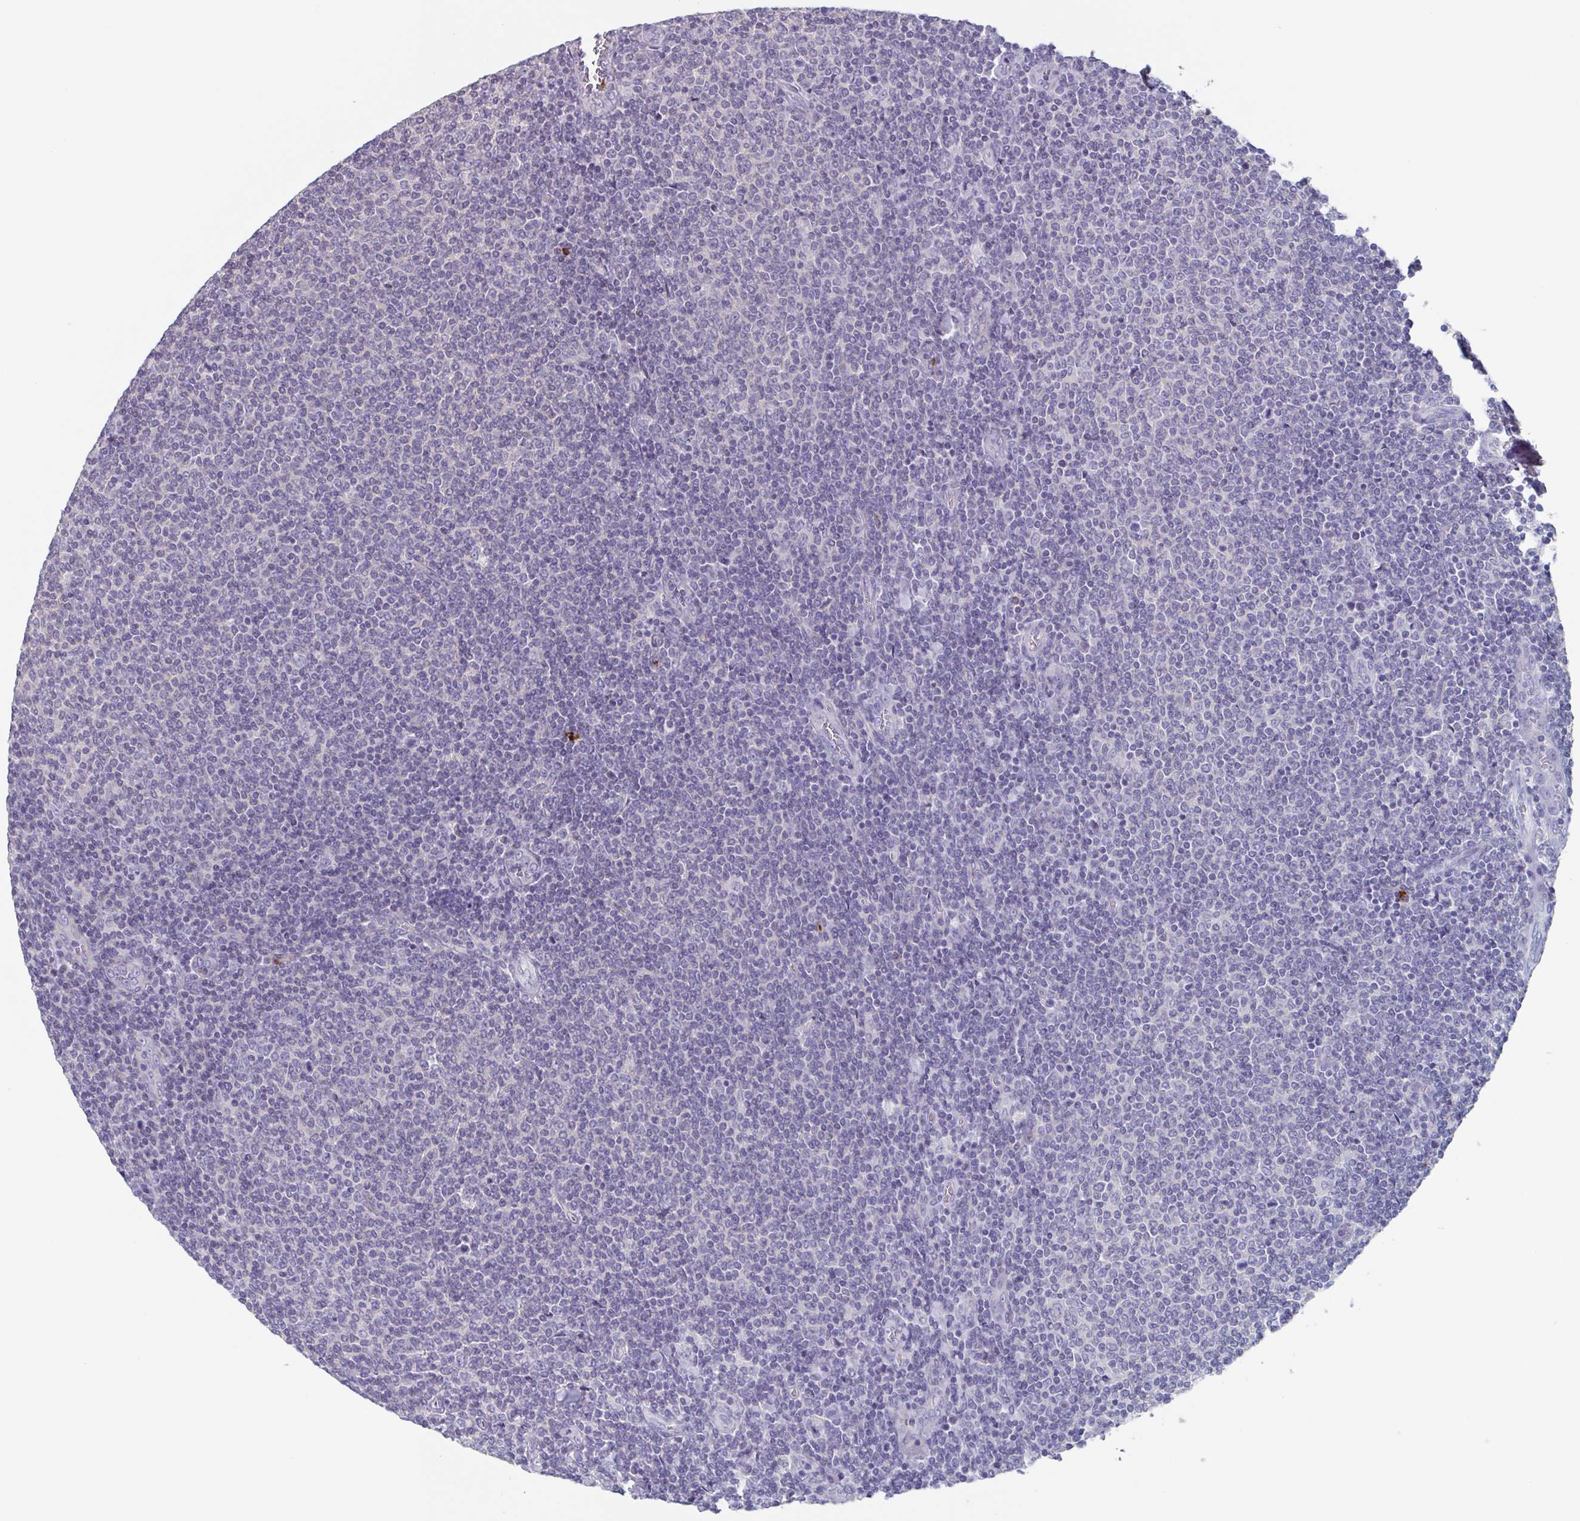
{"staining": {"intensity": "negative", "quantity": "none", "location": "none"}, "tissue": "lymphoma", "cell_type": "Tumor cells", "image_type": "cancer", "snomed": [{"axis": "morphology", "description": "Malignant lymphoma, non-Hodgkin's type, Low grade"}, {"axis": "topography", "description": "Lymph node"}], "caption": "There is no significant expression in tumor cells of lymphoma.", "gene": "BPI", "patient": {"sex": "male", "age": 52}}